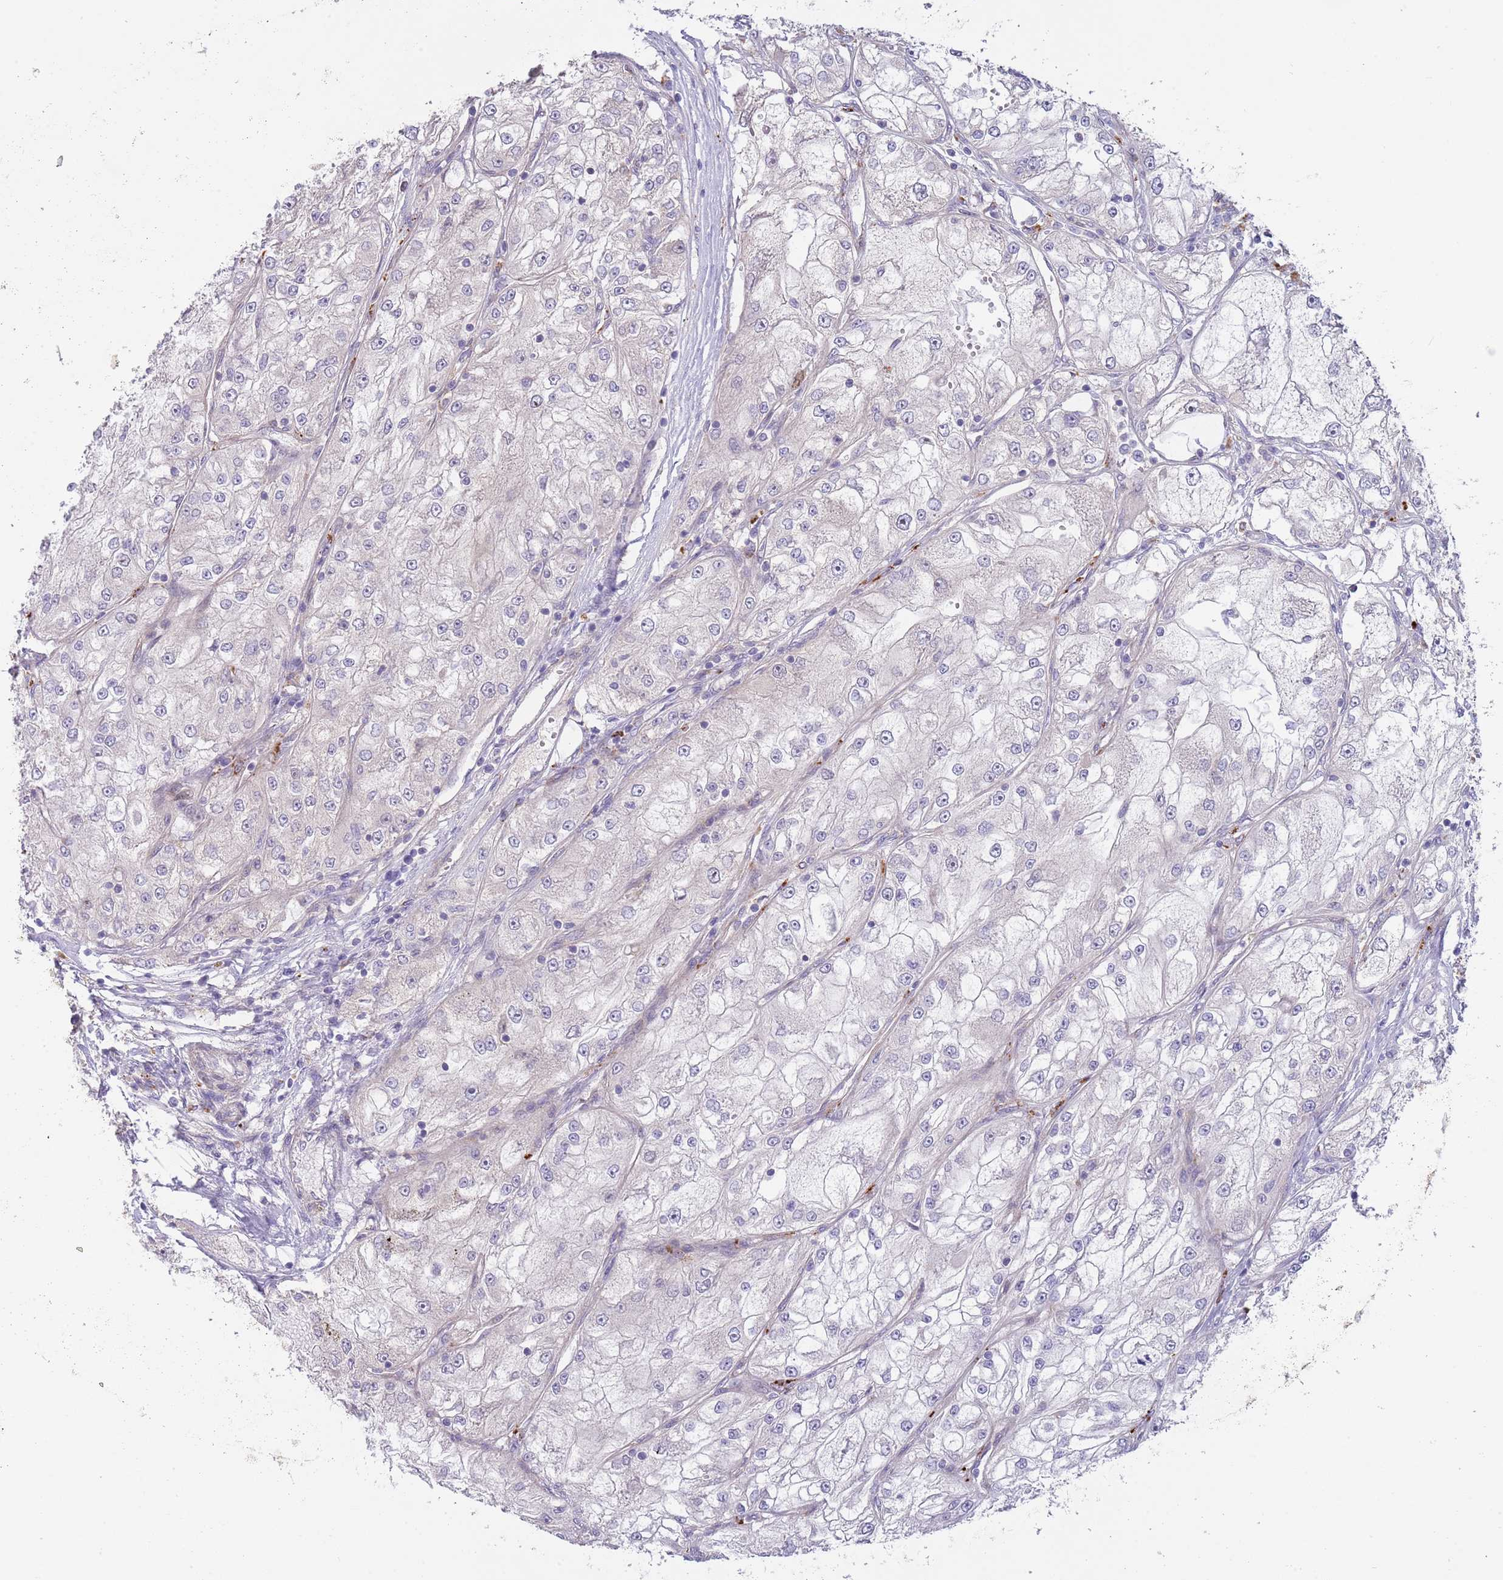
{"staining": {"intensity": "negative", "quantity": "none", "location": "none"}, "tissue": "renal cancer", "cell_type": "Tumor cells", "image_type": "cancer", "snomed": [{"axis": "morphology", "description": "Adenocarcinoma, NOS"}, {"axis": "topography", "description": "Kidney"}], "caption": "This is an immunohistochemistry micrograph of renal adenocarcinoma. There is no expression in tumor cells.", "gene": "PIMREG", "patient": {"sex": "female", "age": 72}}